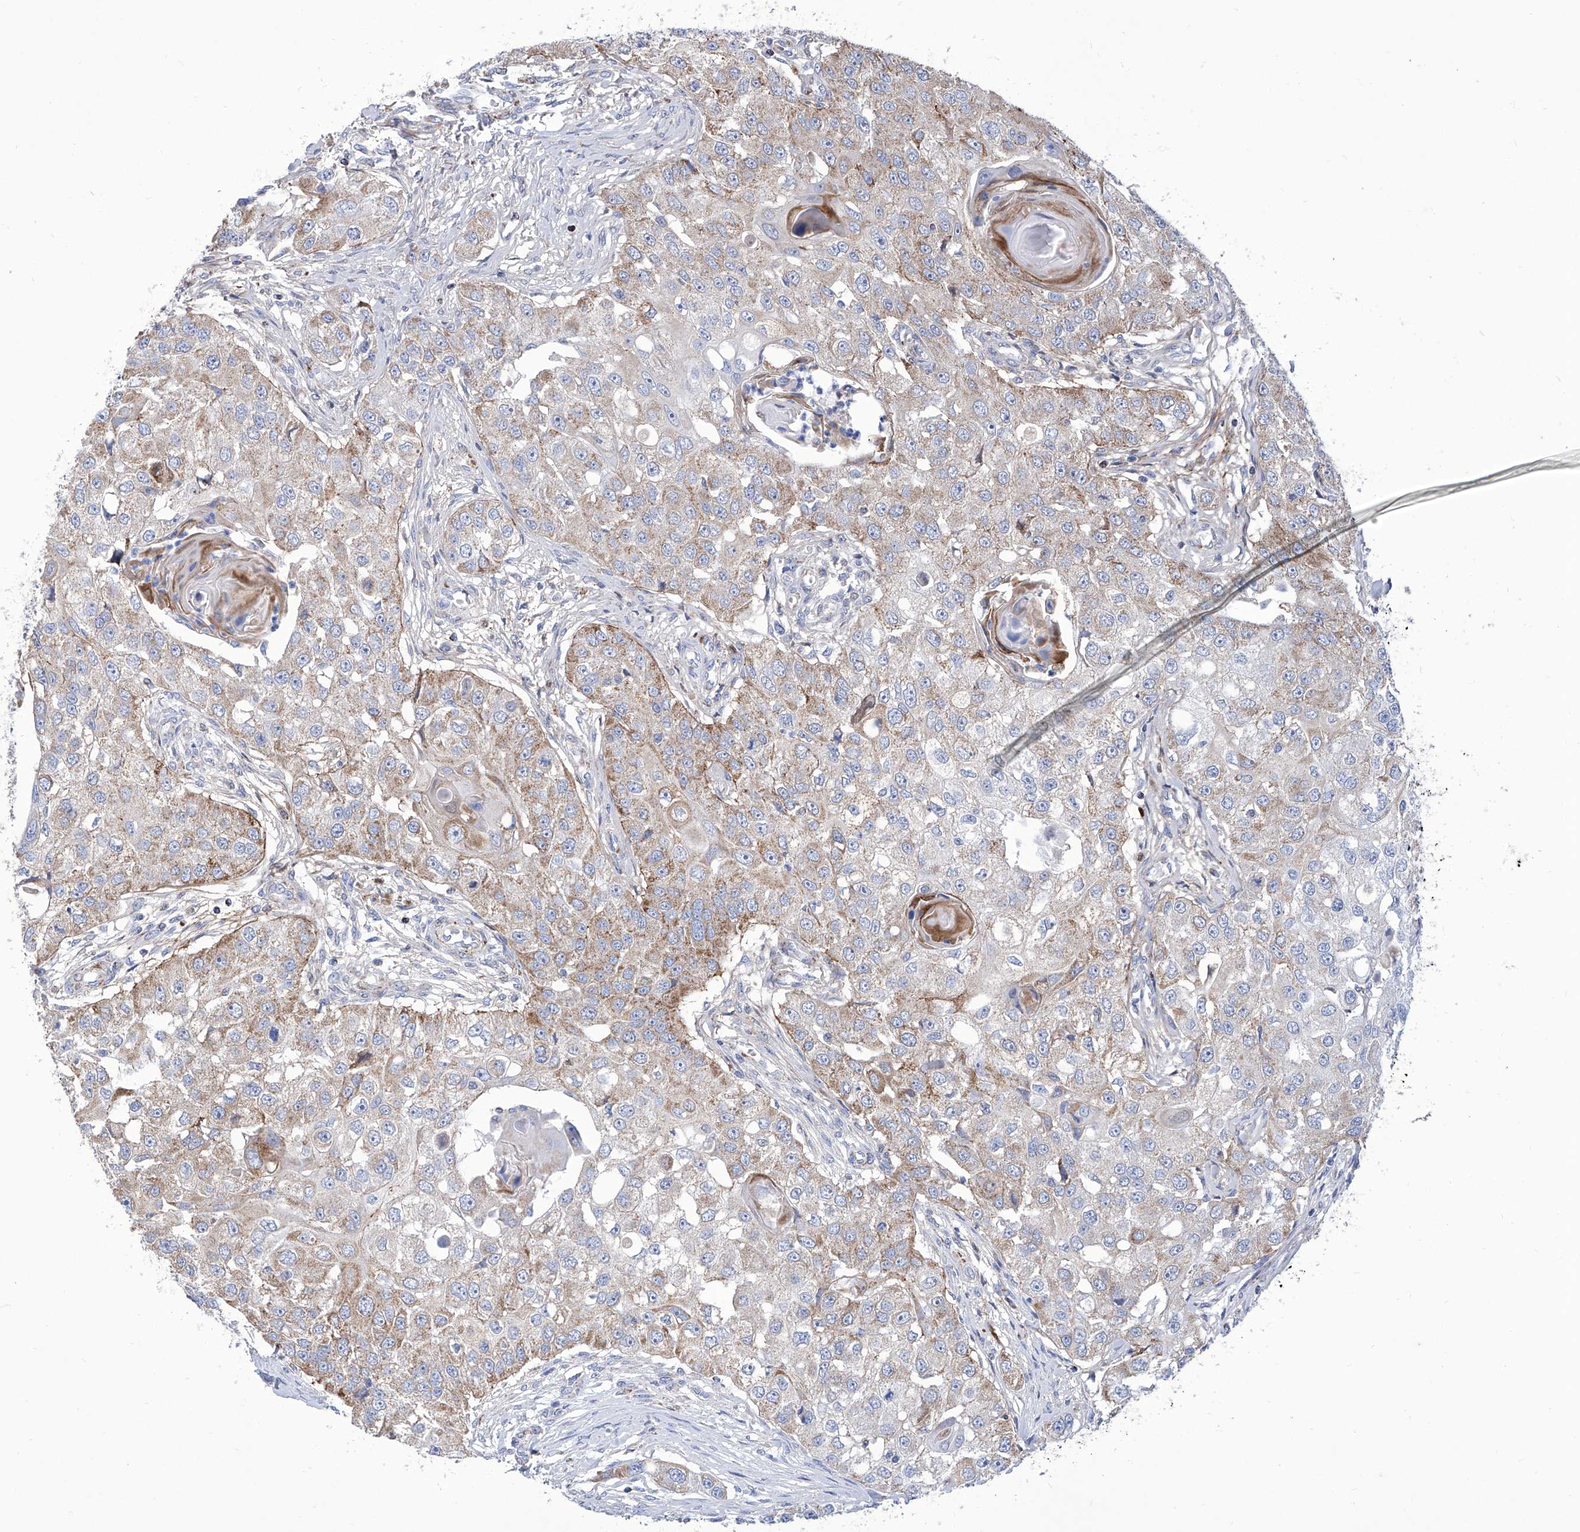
{"staining": {"intensity": "moderate", "quantity": "25%-75%", "location": "cytoplasmic/membranous"}, "tissue": "head and neck cancer", "cell_type": "Tumor cells", "image_type": "cancer", "snomed": [{"axis": "morphology", "description": "Normal tissue, NOS"}, {"axis": "morphology", "description": "Squamous cell carcinoma, NOS"}, {"axis": "topography", "description": "Skeletal muscle"}, {"axis": "topography", "description": "Head-Neck"}], "caption": "Moderate cytoplasmic/membranous staining for a protein is appreciated in about 25%-75% of tumor cells of head and neck squamous cell carcinoma using immunohistochemistry (IHC).", "gene": "SRBD1", "patient": {"sex": "male", "age": 51}}